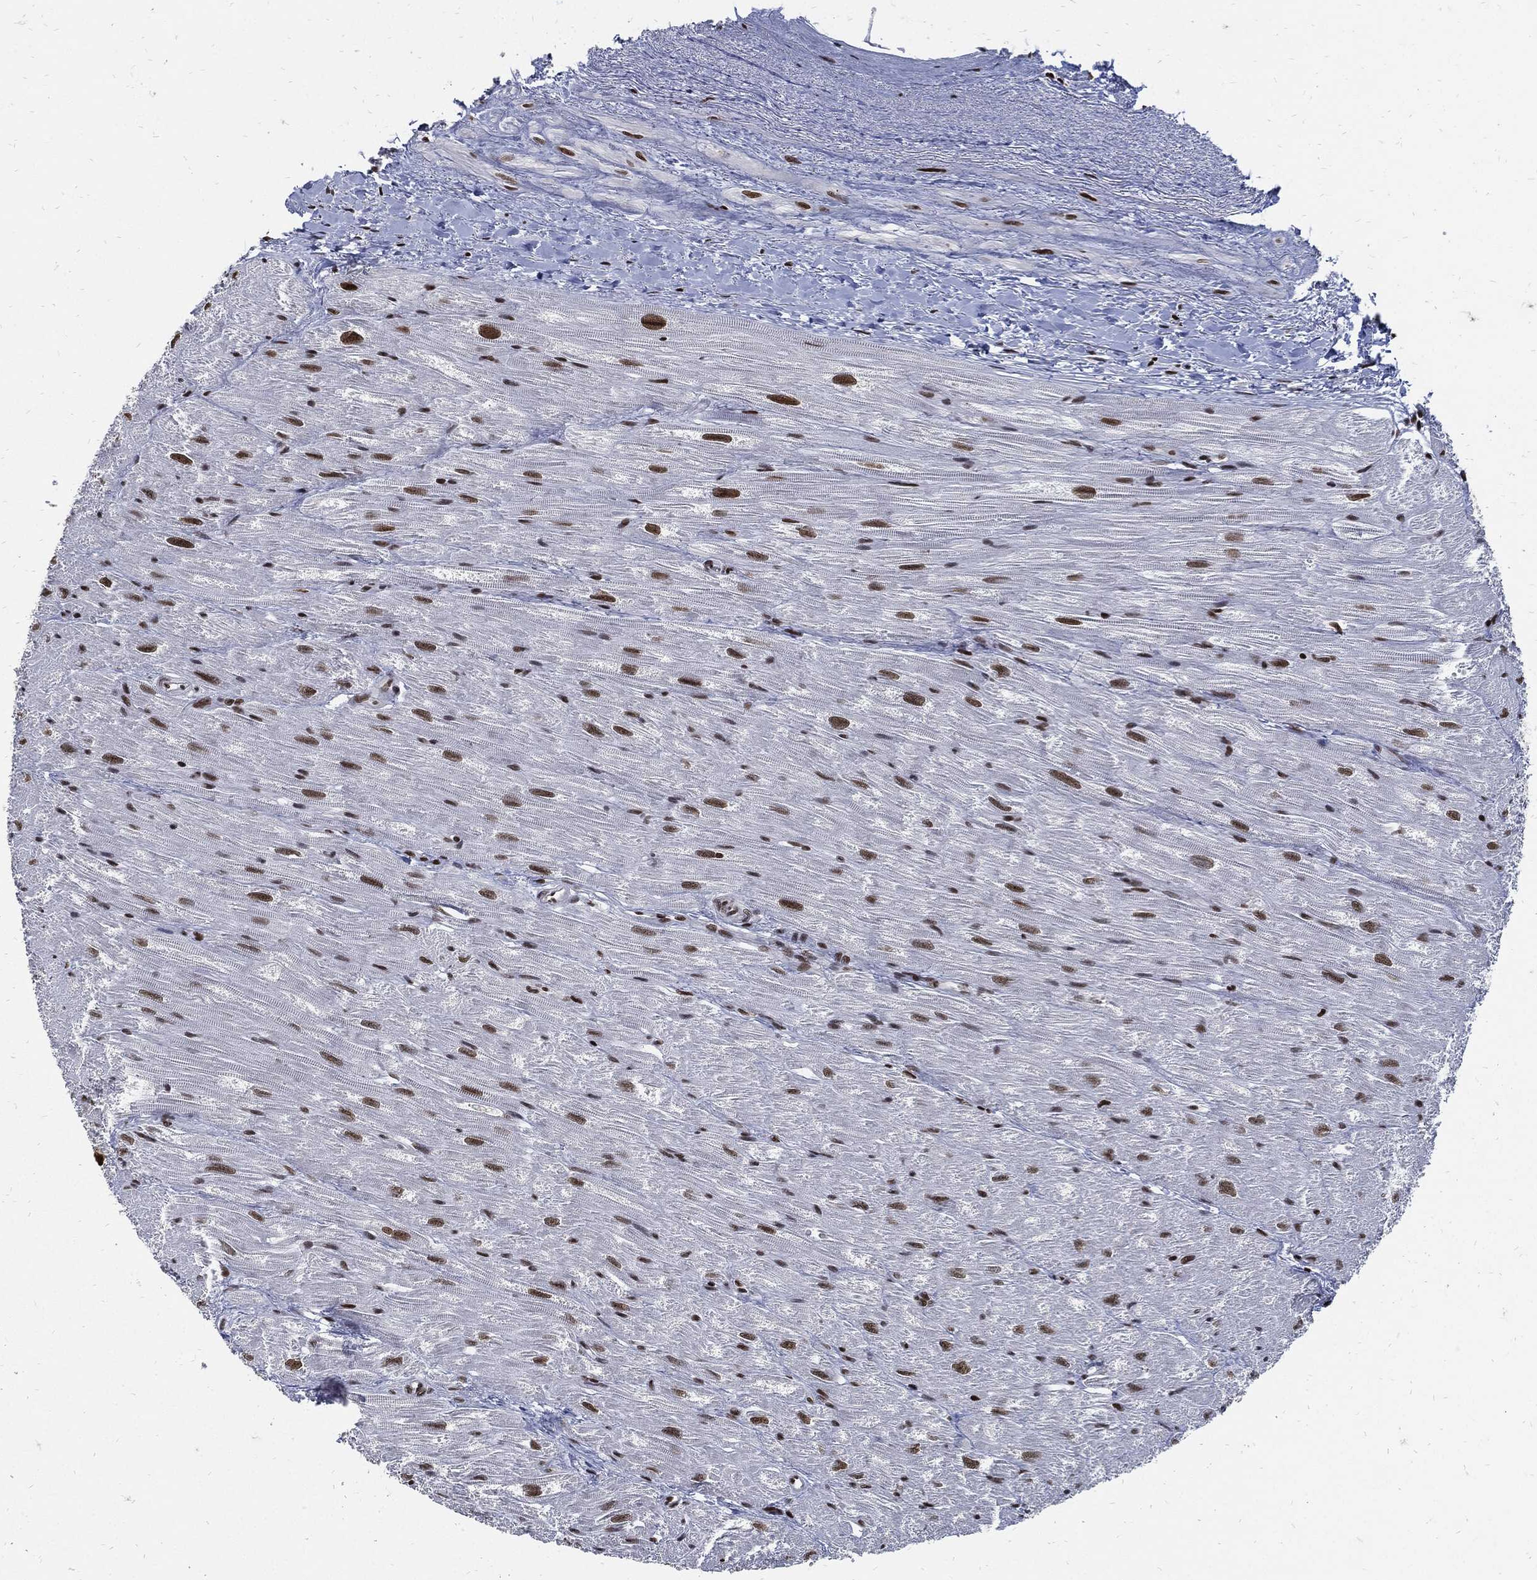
{"staining": {"intensity": "moderate", "quantity": "25%-75%", "location": "nuclear"}, "tissue": "heart muscle", "cell_type": "Cardiomyocytes", "image_type": "normal", "snomed": [{"axis": "morphology", "description": "Normal tissue, NOS"}, {"axis": "topography", "description": "Heart"}], "caption": "Immunohistochemistry micrograph of normal heart muscle stained for a protein (brown), which displays medium levels of moderate nuclear expression in approximately 25%-75% of cardiomyocytes.", "gene": "TERF2", "patient": {"sex": "male", "age": 62}}